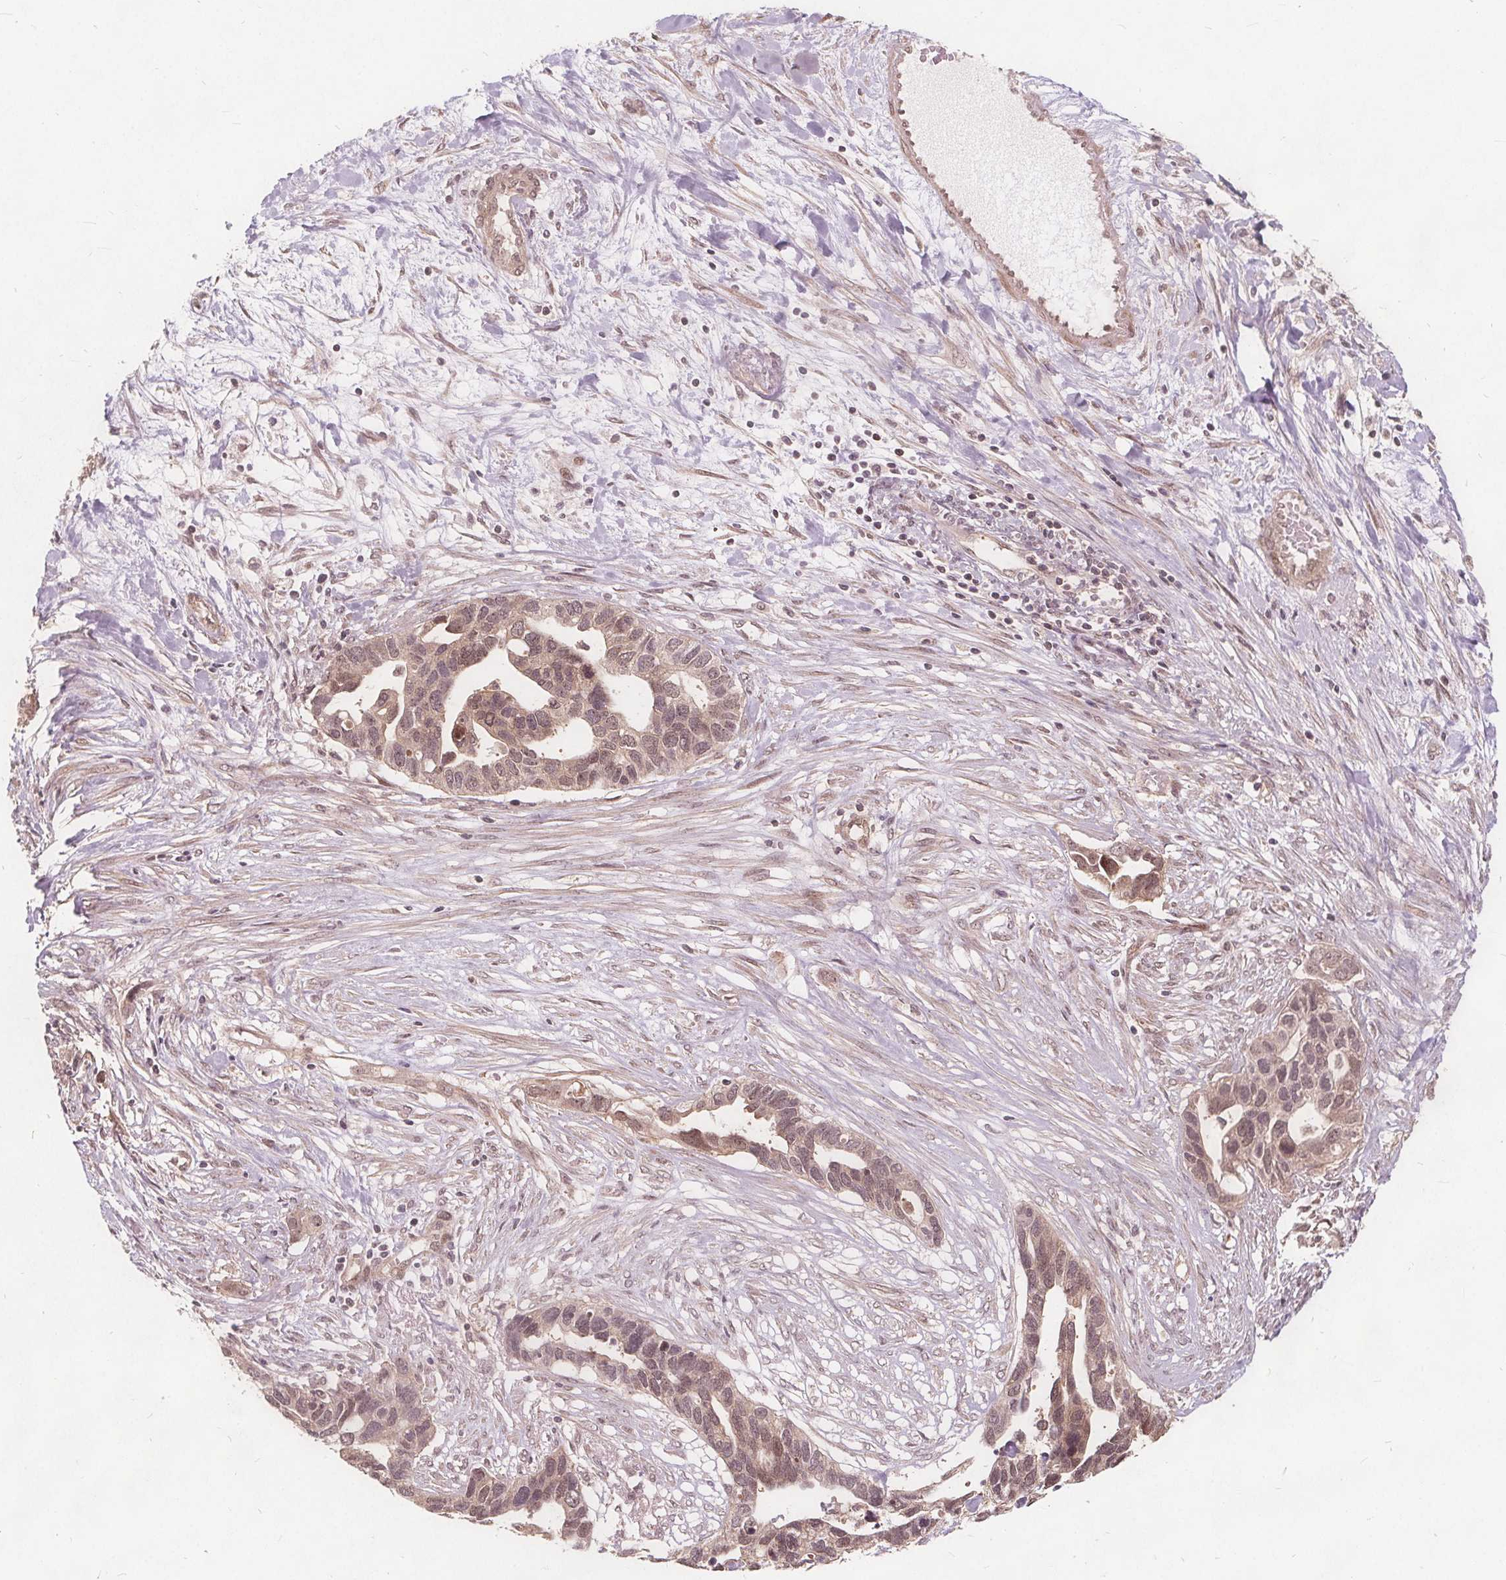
{"staining": {"intensity": "moderate", "quantity": ">75%", "location": "cytoplasmic/membranous,nuclear"}, "tissue": "ovarian cancer", "cell_type": "Tumor cells", "image_type": "cancer", "snomed": [{"axis": "morphology", "description": "Cystadenocarcinoma, serous, NOS"}, {"axis": "topography", "description": "Ovary"}], "caption": "Serous cystadenocarcinoma (ovarian) stained with immunohistochemistry shows moderate cytoplasmic/membranous and nuclear expression in approximately >75% of tumor cells. (Brightfield microscopy of DAB IHC at high magnification).", "gene": "PPP1CB", "patient": {"sex": "female", "age": 54}}